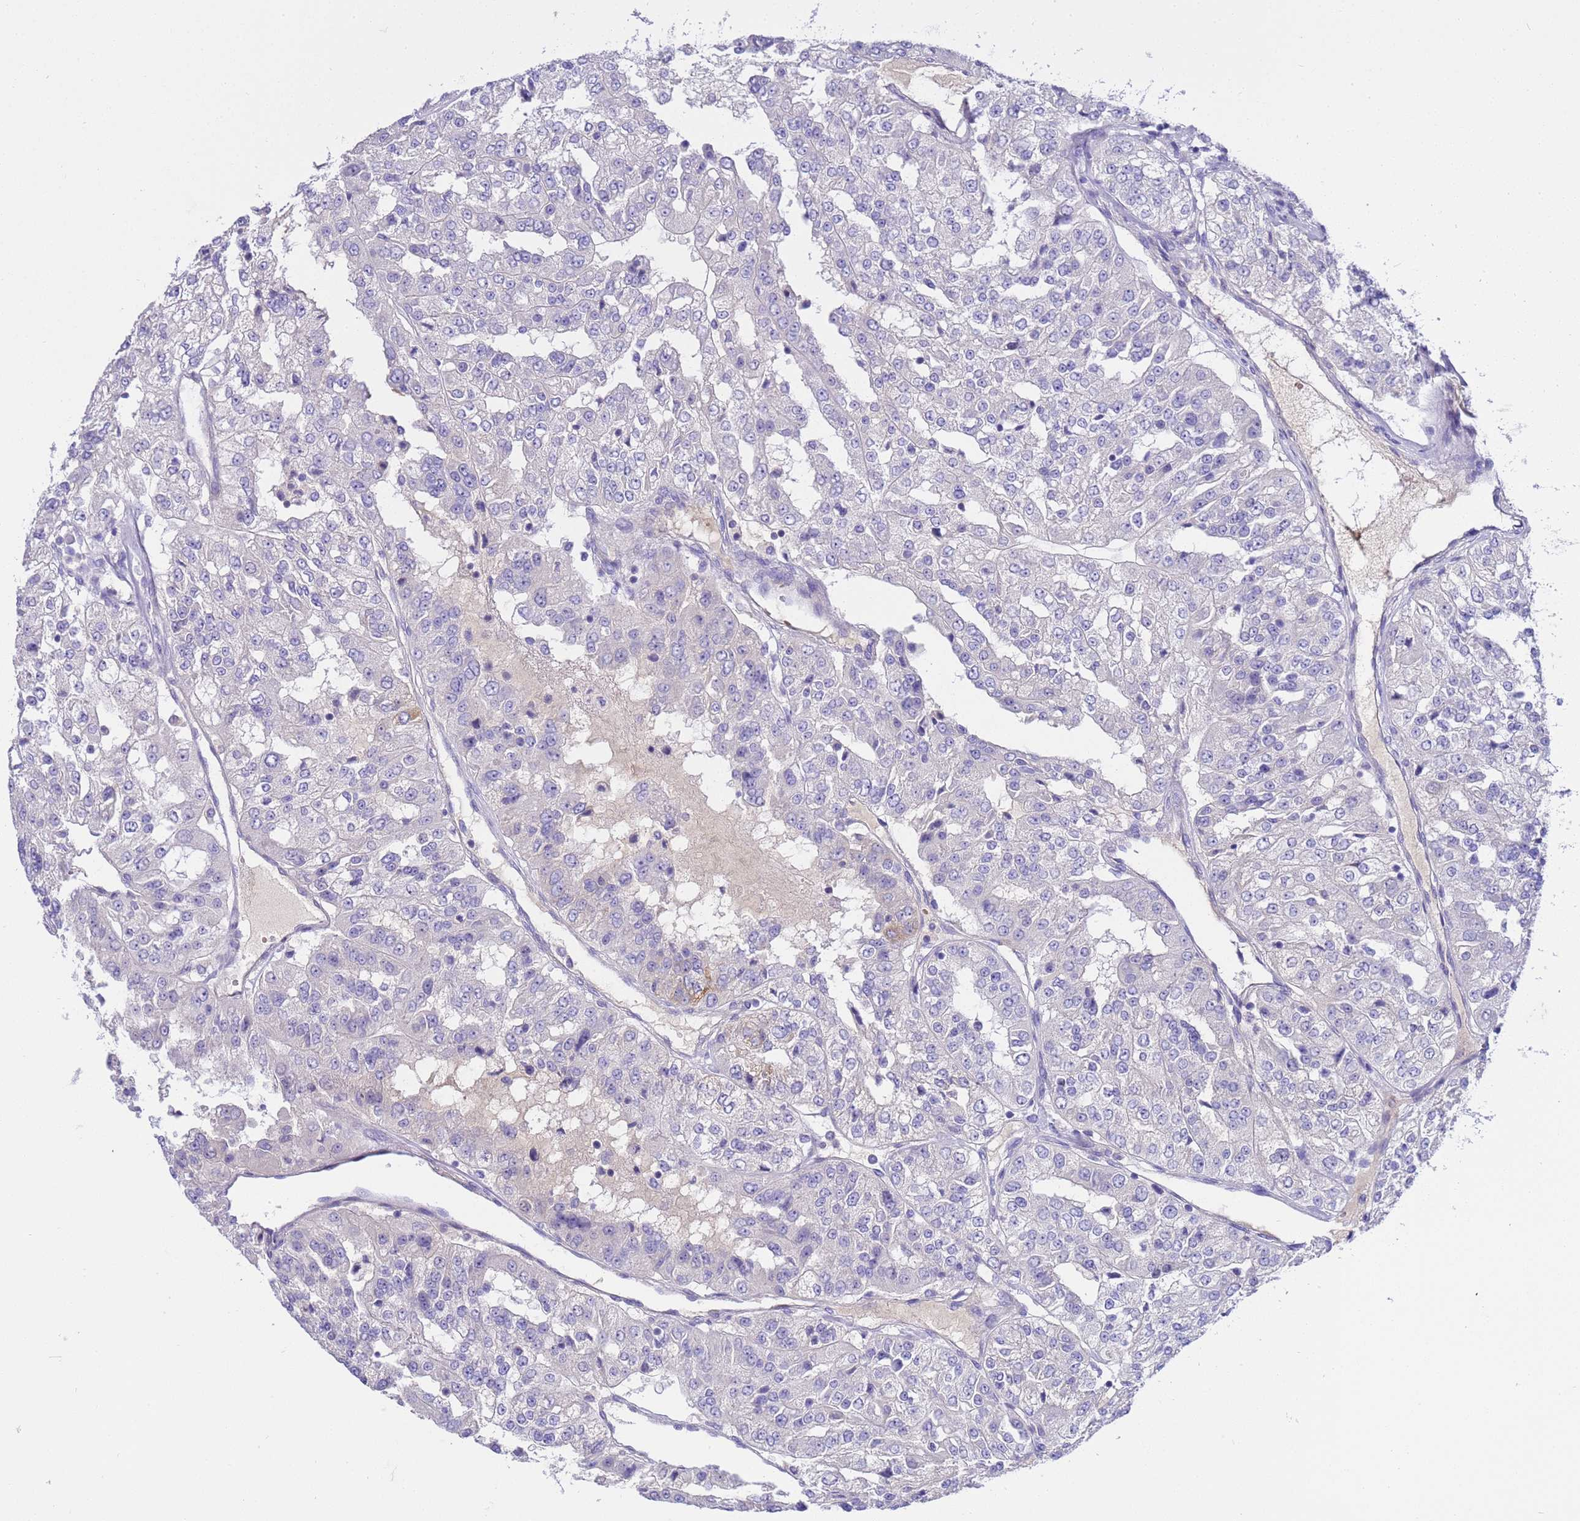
{"staining": {"intensity": "negative", "quantity": "none", "location": "none"}, "tissue": "renal cancer", "cell_type": "Tumor cells", "image_type": "cancer", "snomed": [{"axis": "morphology", "description": "Adenocarcinoma, NOS"}, {"axis": "topography", "description": "Kidney"}], "caption": "IHC of human adenocarcinoma (renal) displays no positivity in tumor cells. (DAB immunohistochemistry (IHC) with hematoxylin counter stain).", "gene": "RIPPLY2", "patient": {"sex": "female", "age": 63}}